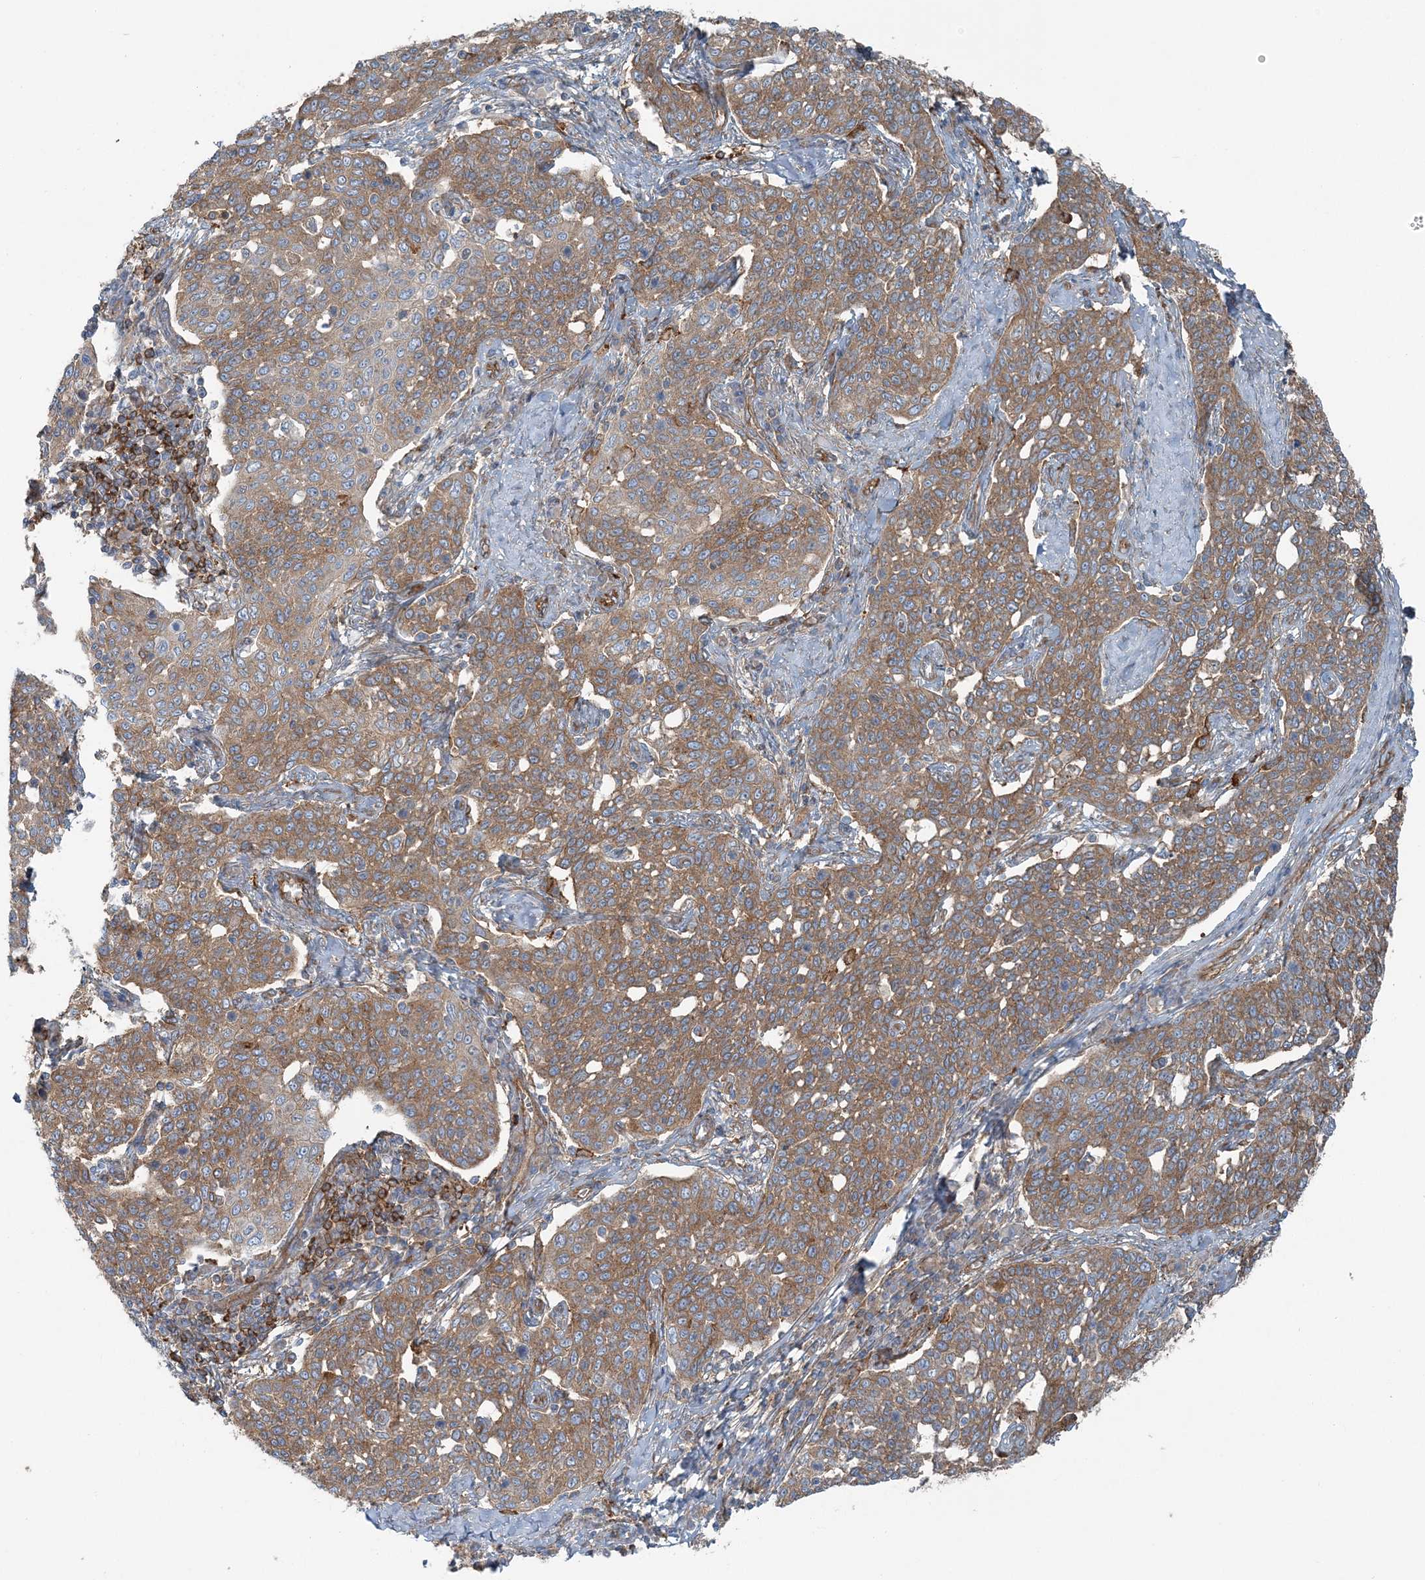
{"staining": {"intensity": "moderate", "quantity": ">75%", "location": "cytoplasmic/membranous"}, "tissue": "cervical cancer", "cell_type": "Tumor cells", "image_type": "cancer", "snomed": [{"axis": "morphology", "description": "Squamous cell carcinoma, NOS"}, {"axis": "topography", "description": "Cervix"}], "caption": "IHC of human squamous cell carcinoma (cervical) exhibits medium levels of moderate cytoplasmic/membranous positivity in approximately >75% of tumor cells.", "gene": "SNX2", "patient": {"sex": "female", "age": 34}}